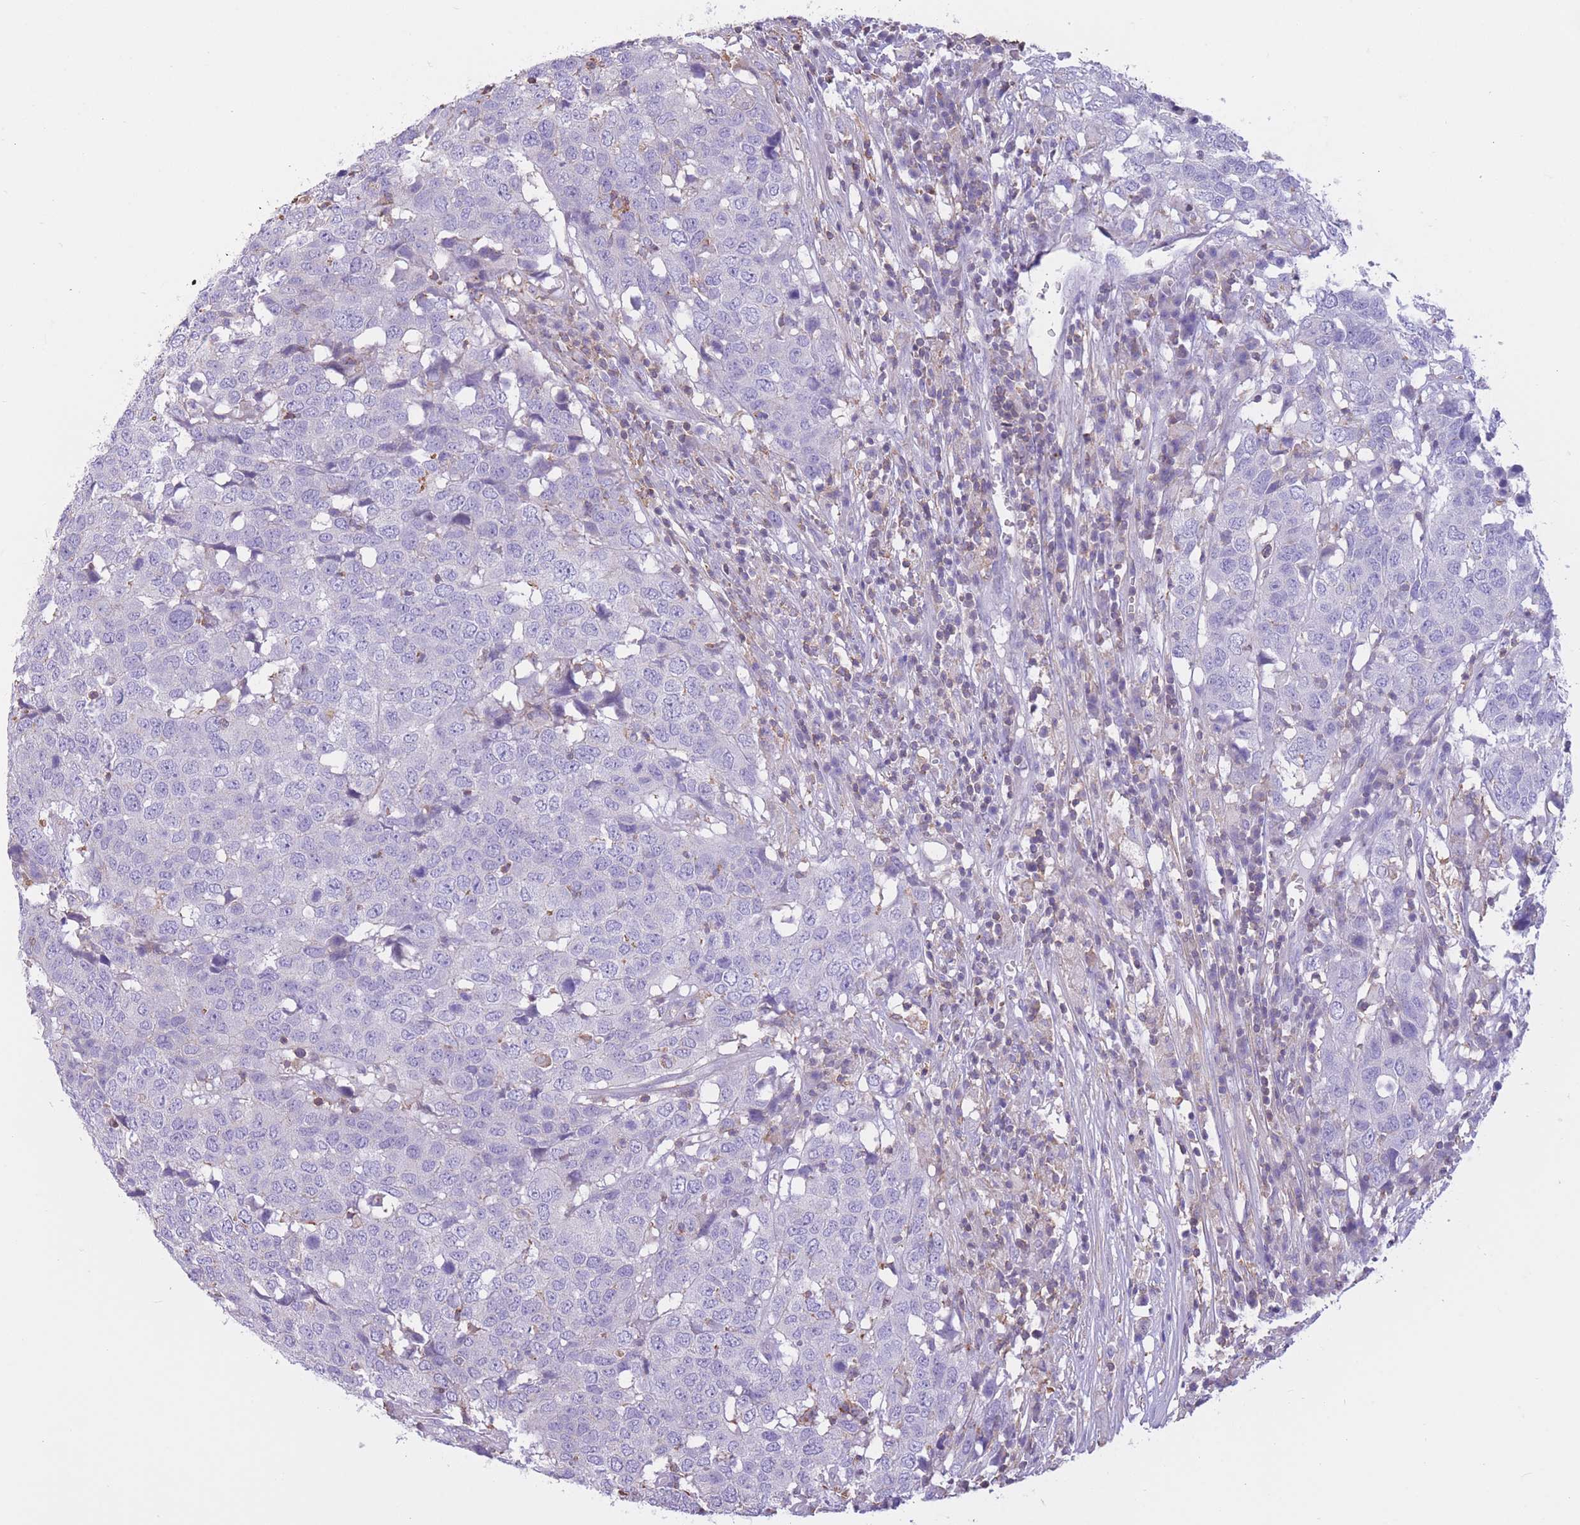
{"staining": {"intensity": "negative", "quantity": "none", "location": "none"}, "tissue": "head and neck cancer", "cell_type": "Tumor cells", "image_type": "cancer", "snomed": [{"axis": "morphology", "description": "Squamous cell carcinoma, NOS"}, {"axis": "topography", "description": "Head-Neck"}], "caption": "A photomicrograph of human head and neck cancer is negative for staining in tumor cells.", "gene": "PDHA1", "patient": {"sex": "male", "age": 66}}